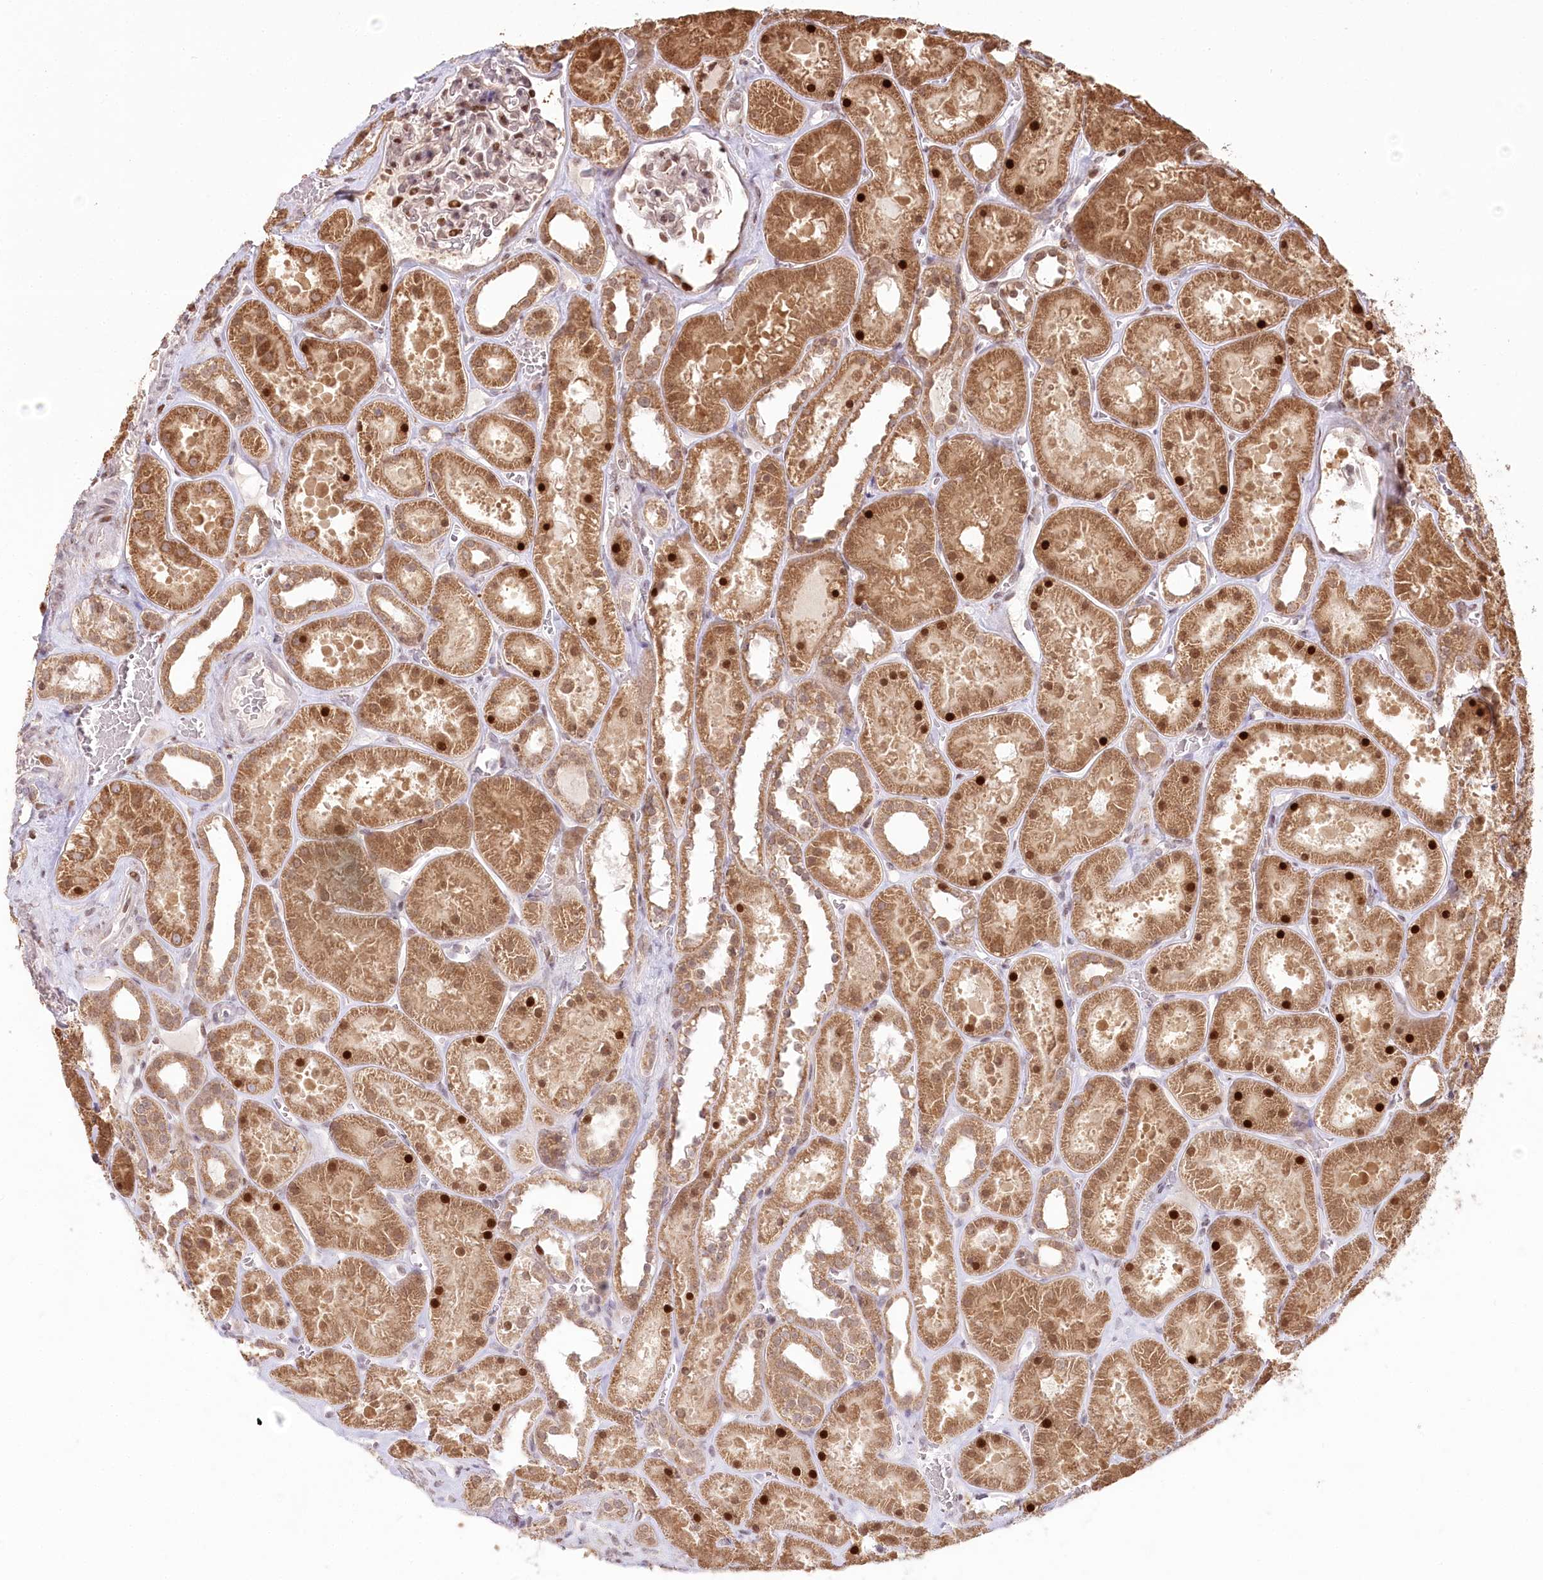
{"staining": {"intensity": "moderate", "quantity": "25%-75%", "location": "nuclear"}, "tissue": "kidney", "cell_type": "Cells in glomeruli", "image_type": "normal", "snomed": [{"axis": "morphology", "description": "Normal tissue, NOS"}, {"axis": "topography", "description": "Kidney"}], "caption": "A brown stain highlights moderate nuclear expression of a protein in cells in glomeruli of normal human kidney.", "gene": "PYURF", "patient": {"sex": "female", "age": 41}}